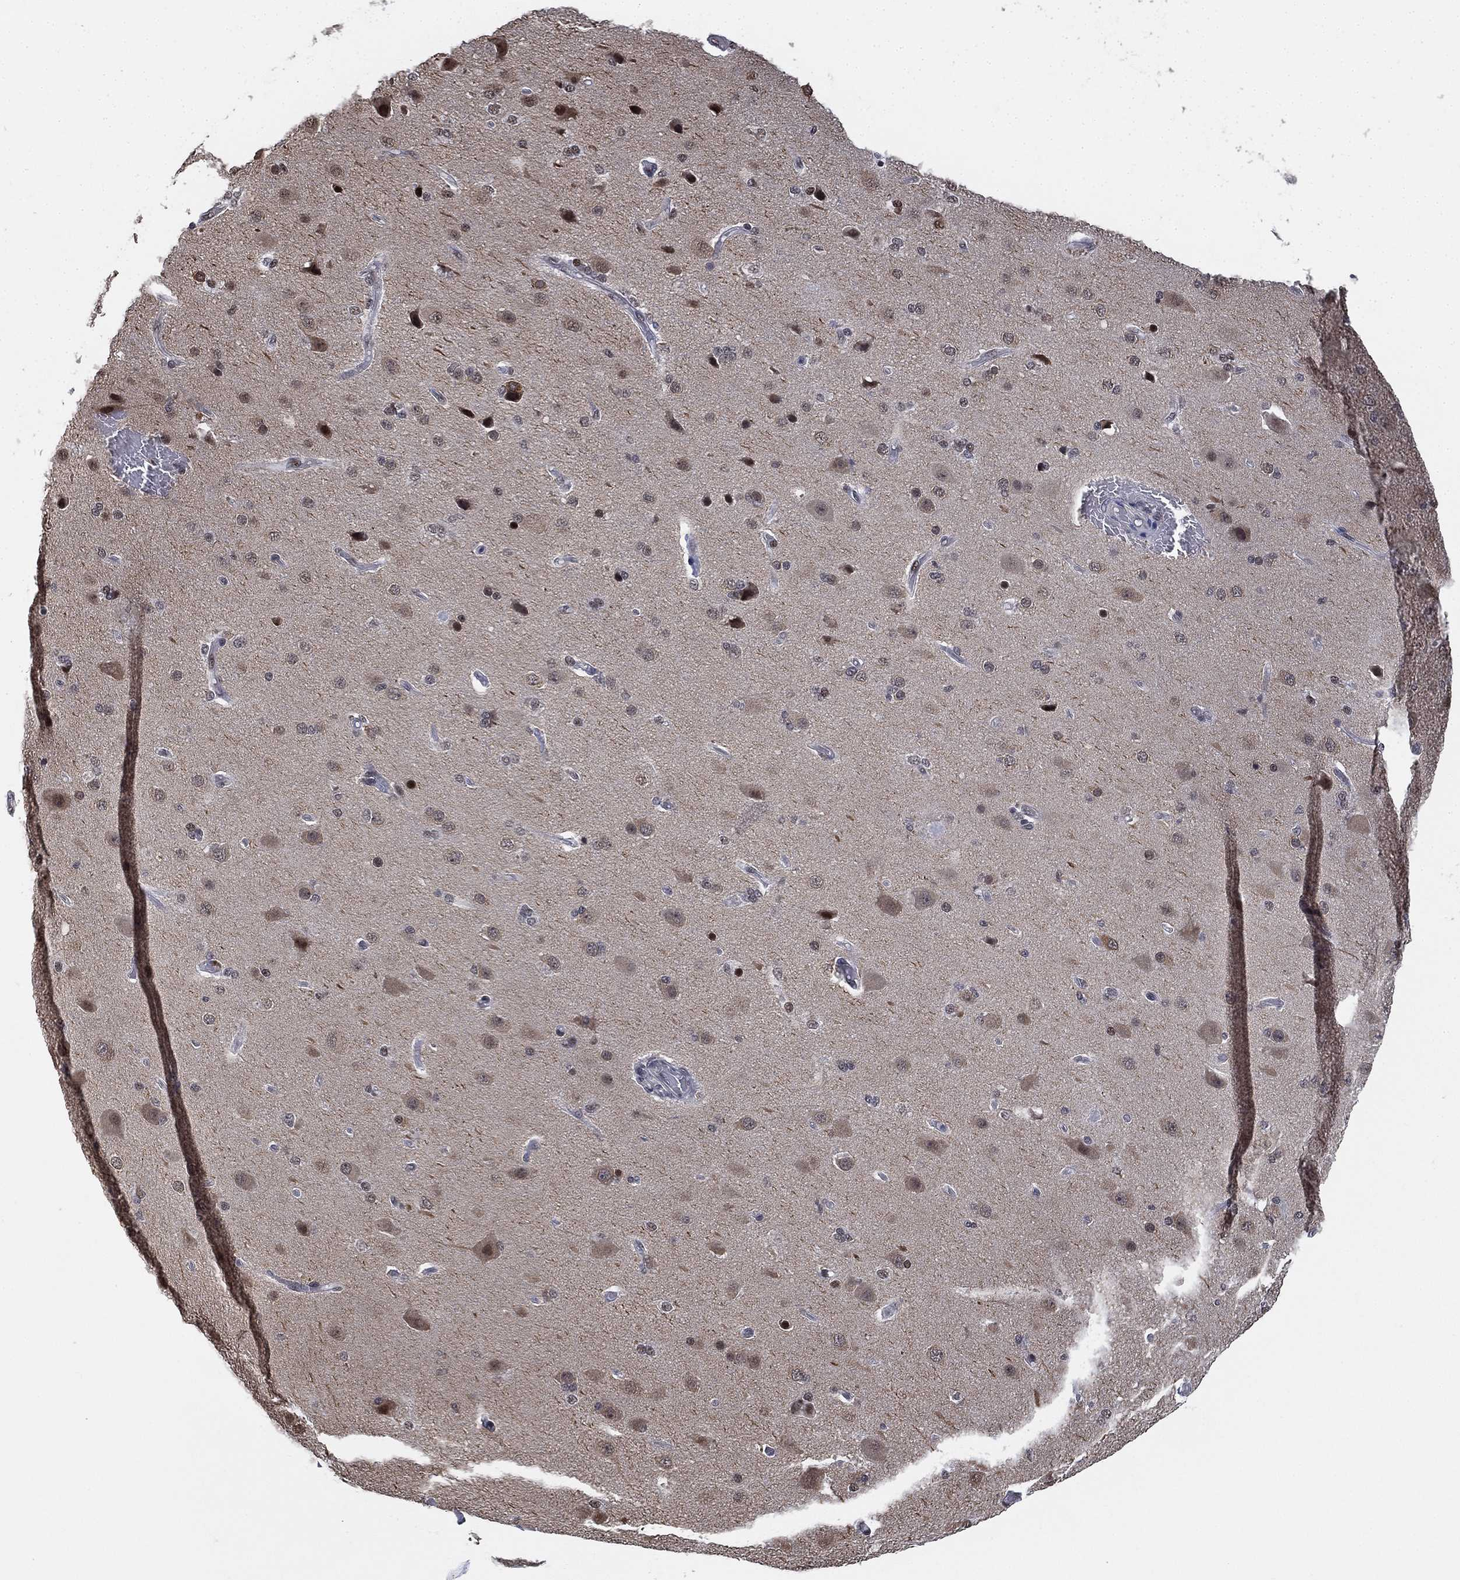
{"staining": {"intensity": "negative", "quantity": "none", "location": "none"}, "tissue": "cerebral cortex", "cell_type": "Endothelial cells", "image_type": "normal", "snomed": [{"axis": "morphology", "description": "Normal tissue, NOS"}, {"axis": "morphology", "description": "Glioma, malignant, High grade"}, {"axis": "topography", "description": "Cerebral cortex"}], "caption": "Benign cerebral cortex was stained to show a protein in brown. There is no significant positivity in endothelial cells. (Stains: DAB immunohistochemistry with hematoxylin counter stain, Microscopy: brightfield microscopy at high magnification).", "gene": "ZSCAN30", "patient": {"sex": "male", "age": 77}}